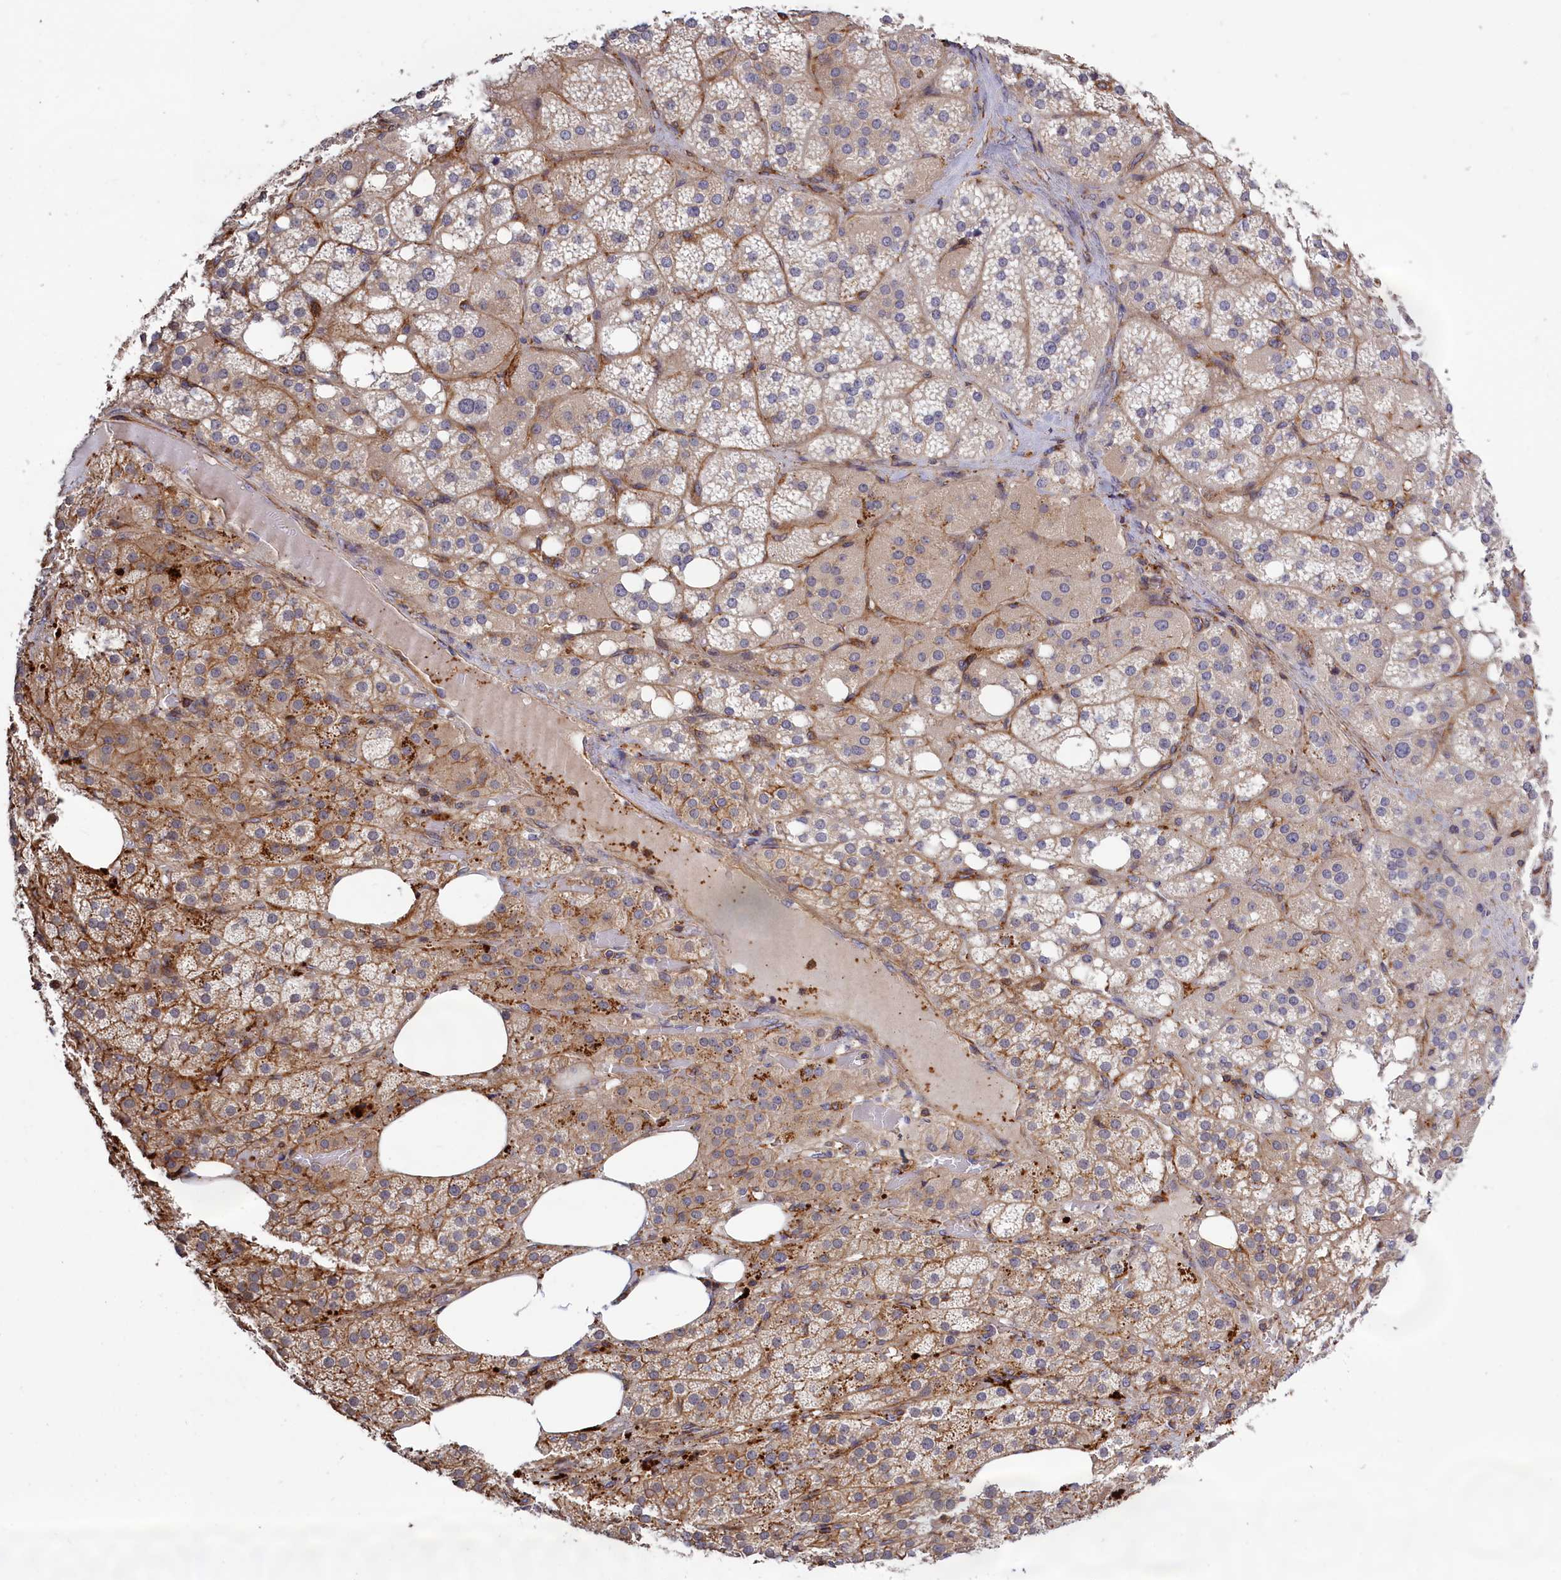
{"staining": {"intensity": "moderate", "quantity": "25%-75%", "location": "cytoplasmic/membranous"}, "tissue": "adrenal gland", "cell_type": "Glandular cells", "image_type": "normal", "snomed": [{"axis": "morphology", "description": "Normal tissue, NOS"}, {"axis": "topography", "description": "Adrenal gland"}], "caption": "Adrenal gland stained for a protein (brown) reveals moderate cytoplasmic/membranous positive positivity in approximately 25%-75% of glandular cells.", "gene": "ANKRD27", "patient": {"sex": "female", "age": 59}}